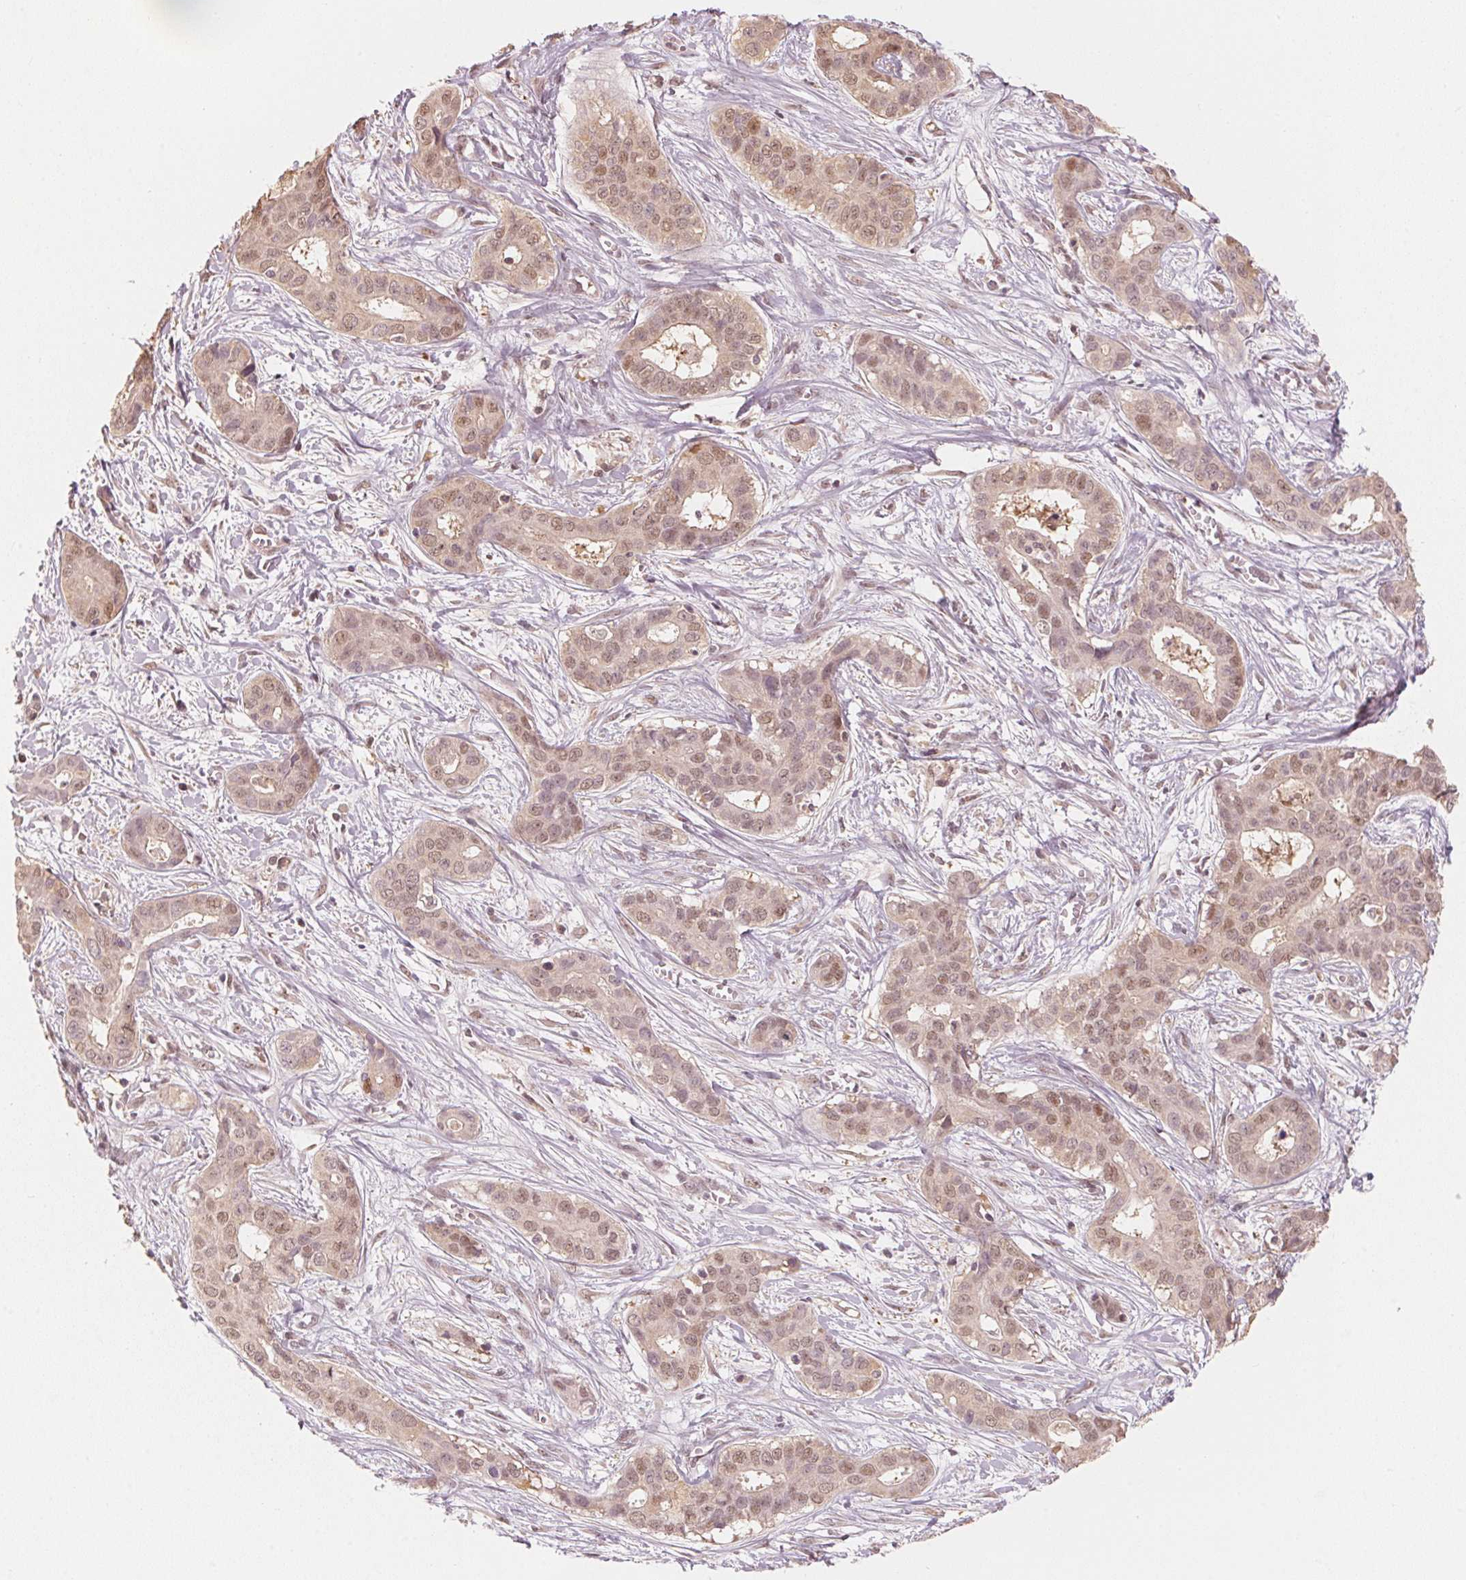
{"staining": {"intensity": "moderate", "quantity": ">75%", "location": "nuclear"}, "tissue": "liver cancer", "cell_type": "Tumor cells", "image_type": "cancer", "snomed": [{"axis": "morphology", "description": "Cholangiocarcinoma"}, {"axis": "topography", "description": "Liver"}], "caption": "Cholangiocarcinoma (liver) stained with DAB (3,3'-diaminobenzidine) immunohistochemistry (IHC) exhibits medium levels of moderate nuclear positivity in about >75% of tumor cells.", "gene": "C2orf73", "patient": {"sex": "female", "age": 65}}